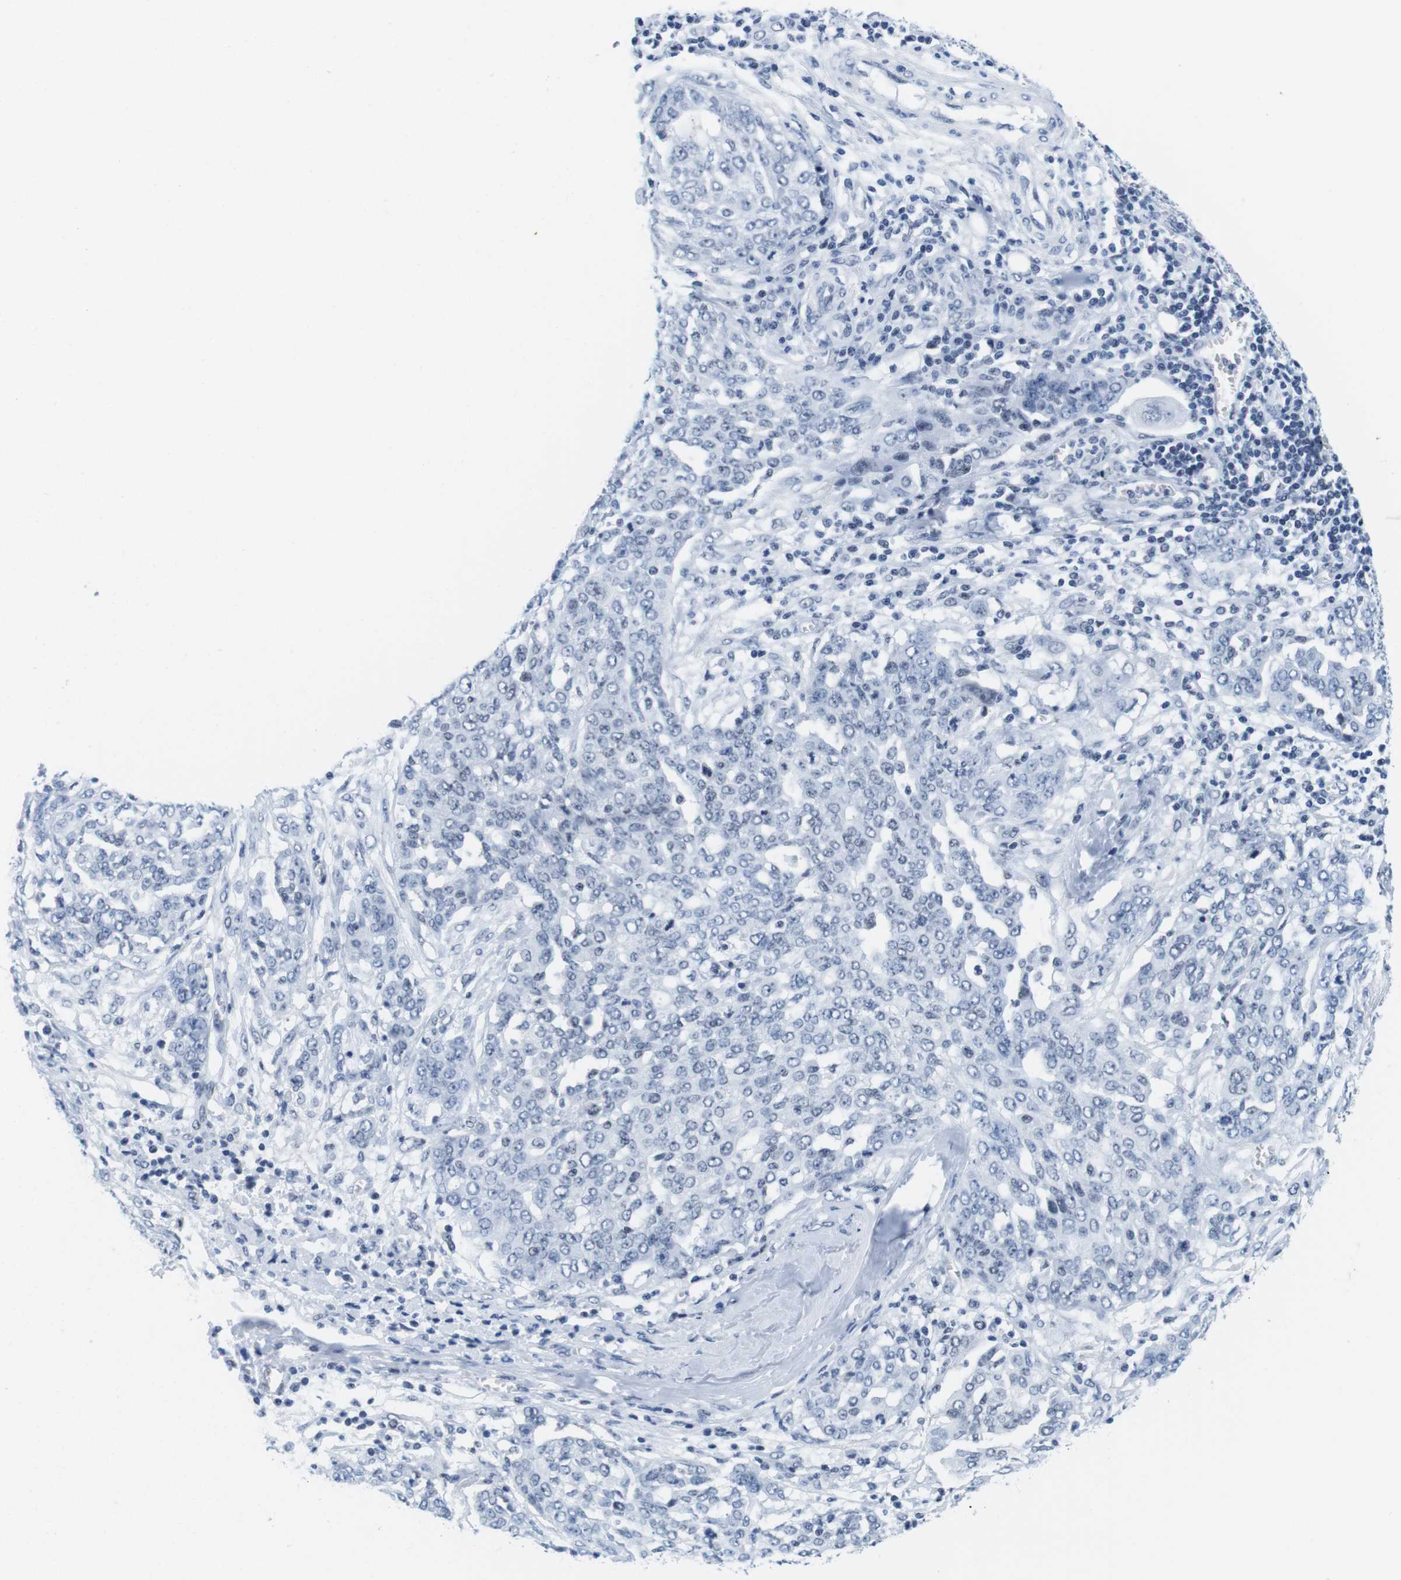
{"staining": {"intensity": "negative", "quantity": "none", "location": "none"}, "tissue": "ovarian cancer", "cell_type": "Tumor cells", "image_type": "cancer", "snomed": [{"axis": "morphology", "description": "Cystadenocarcinoma, serous, NOS"}, {"axis": "topography", "description": "Soft tissue"}, {"axis": "topography", "description": "Ovary"}], "caption": "High magnification brightfield microscopy of ovarian cancer (serous cystadenocarcinoma) stained with DAB (brown) and counterstained with hematoxylin (blue): tumor cells show no significant staining.", "gene": "IFI16", "patient": {"sex": "female", "age": 57}}